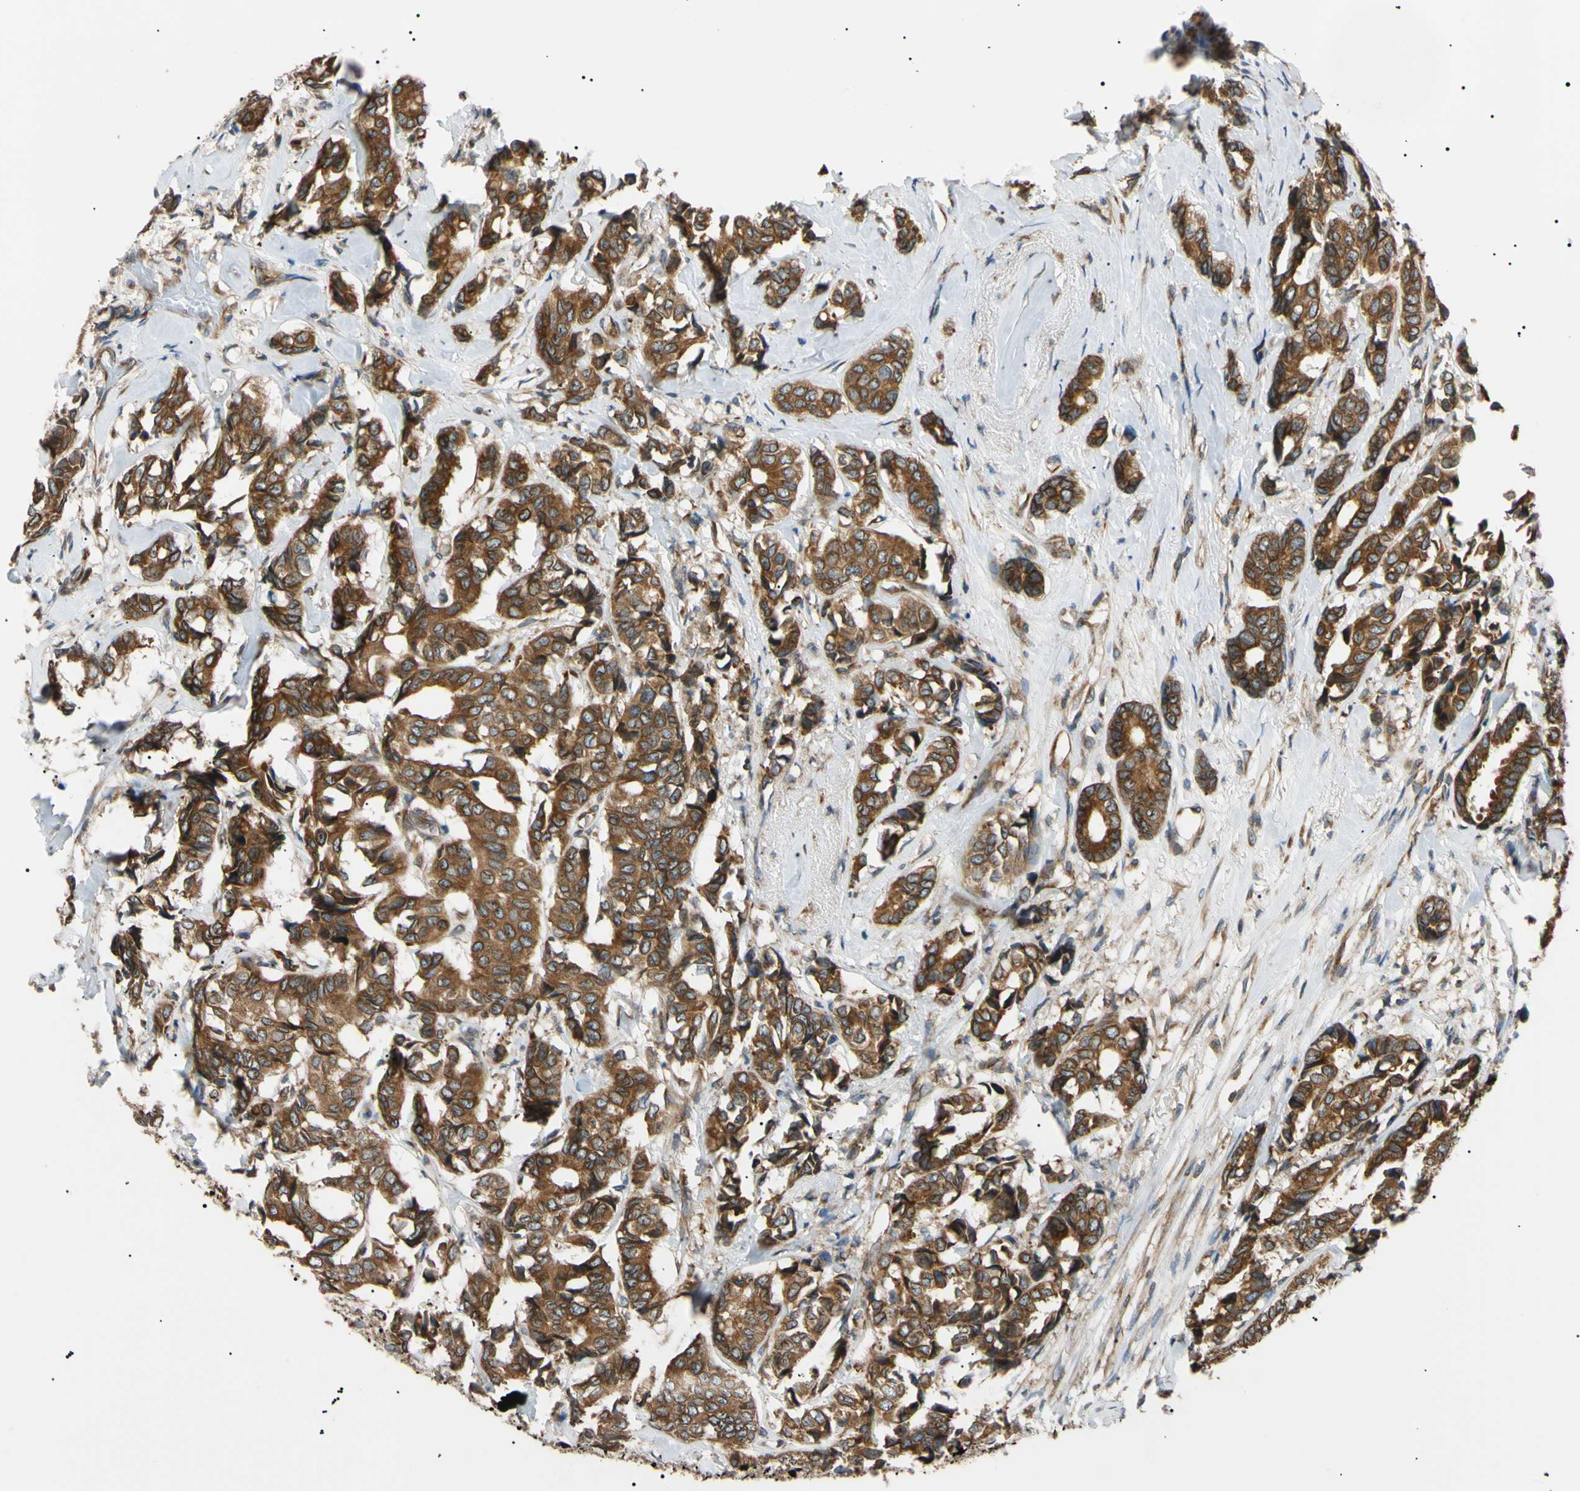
{"staining": {"intensity": "strong", "quantity": ">75%", "location": "cytoplasmic/membranous"}, "tissue": "breast cancer", "cell_type": "Tumor cells", "image_type": "cancer", "snomed": [{"axis": "morphology", "description": "Duct carcinoma"}, {"axis": "topography", "description": "Breast"}], "caption": "Immunohistochemistry staining of breast invasive ductal carcinoma, which demonstrates high levels of strong cytoplasmic/membranous expression in approximately >75% of tumor cells indicating strong cytoplasmic/membranous protein staining. The staining was performed using DAB (brown) for protein detection and nuclei were counterstained in hematoxylin (blue).", "gene": "VAPA", "patient": {"sex": "female", "age": 87}}